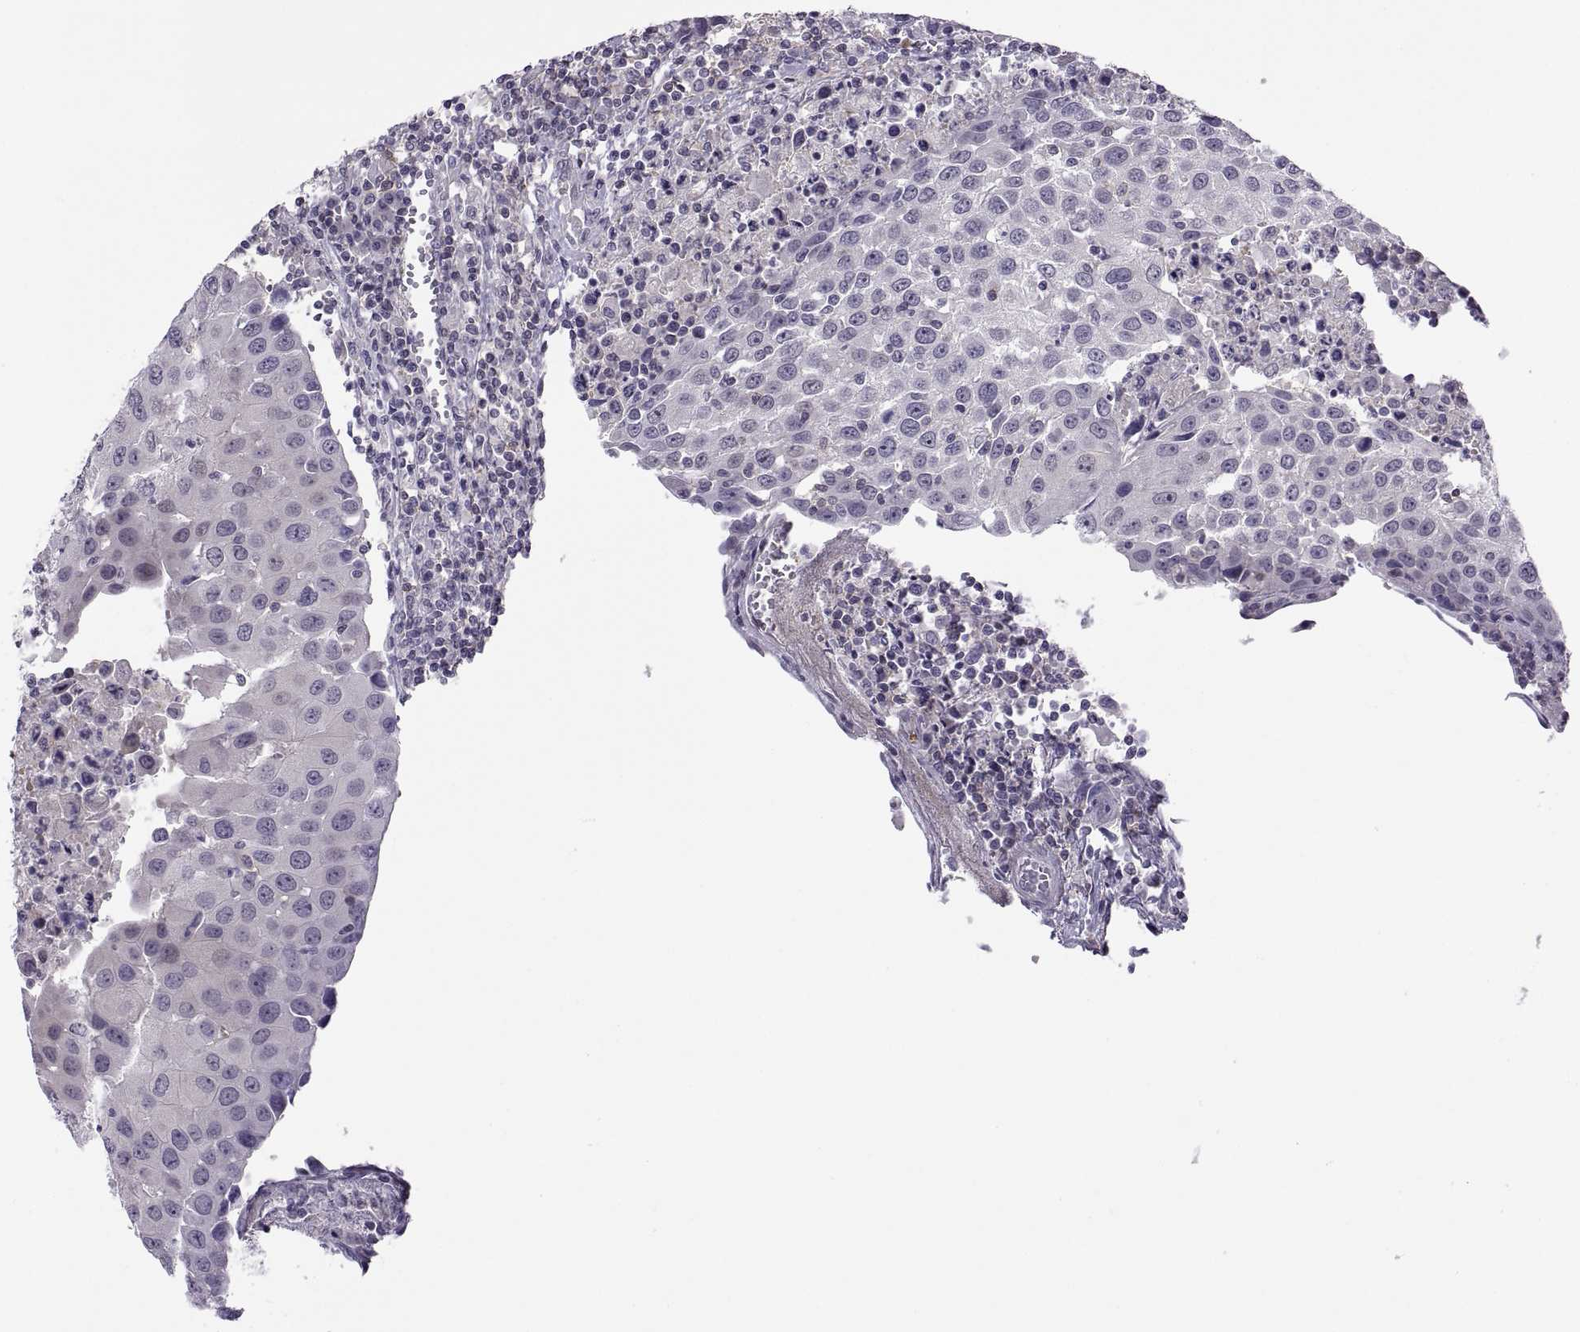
{"staining": {"intensity": "negative", "quantity": "none", "location": "none"}, "tissue": "urothelial cancer", "cell_type": "Tumor cells", "image_type": "cancer", "snomed": [{"axis": "morphology", "description": "Urothelial carcinoma, High grade"}, {"axis": "topography", "description": "Urinary bladder"}], "caption": "Immunohistochemical staining of urothelial cancer shows no significant positivity in tumor cells. (DAB (3,3'-diaminobenzidine) IHC visualized using brightfield microscopy, high magnification).", "gene": "TTC21A", "patient": {"sex": "female", "age": 85}}